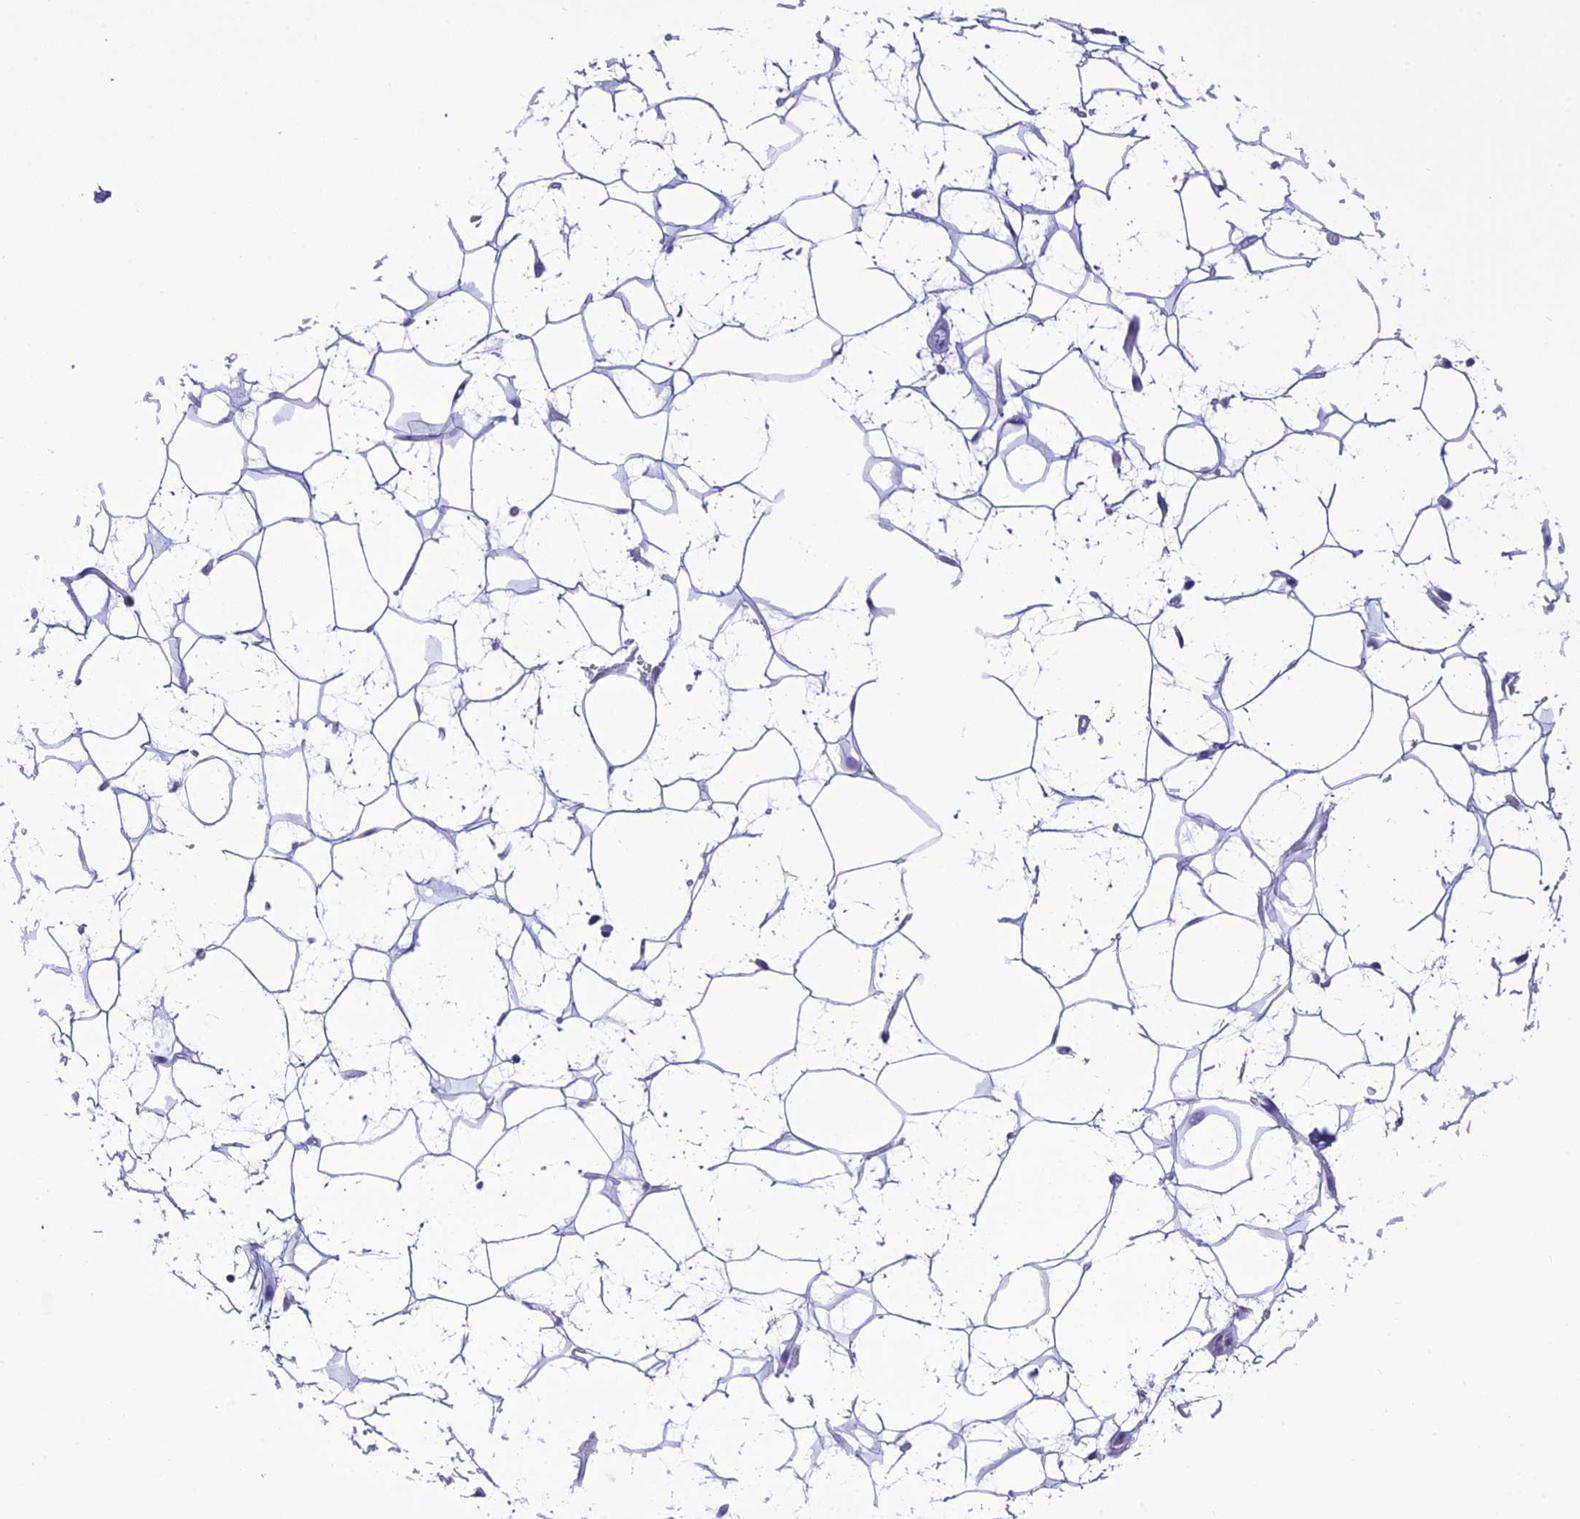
{"staining": {"intensity": "negative", "quantity": "none", "location": "none"}, "tissue": "adipose tissue", "cell_type": "Adipocytes", "image_type": "normal", "snomed": [{"axis": "morphology", "description": "Normal tissue, NOS"}, {"axis": "topography", "description": "Breast"}], "caption": "High magnification brightfield microscopy of unremarkable adipose tissue stained with DAB (3,3'-diaminobenzidine) (brown) and counterstained with hematoxylin (blue): adipocytes show no significant staining.", "gene": "RNF126", "patient": {"sex": "female", "age": 26}}